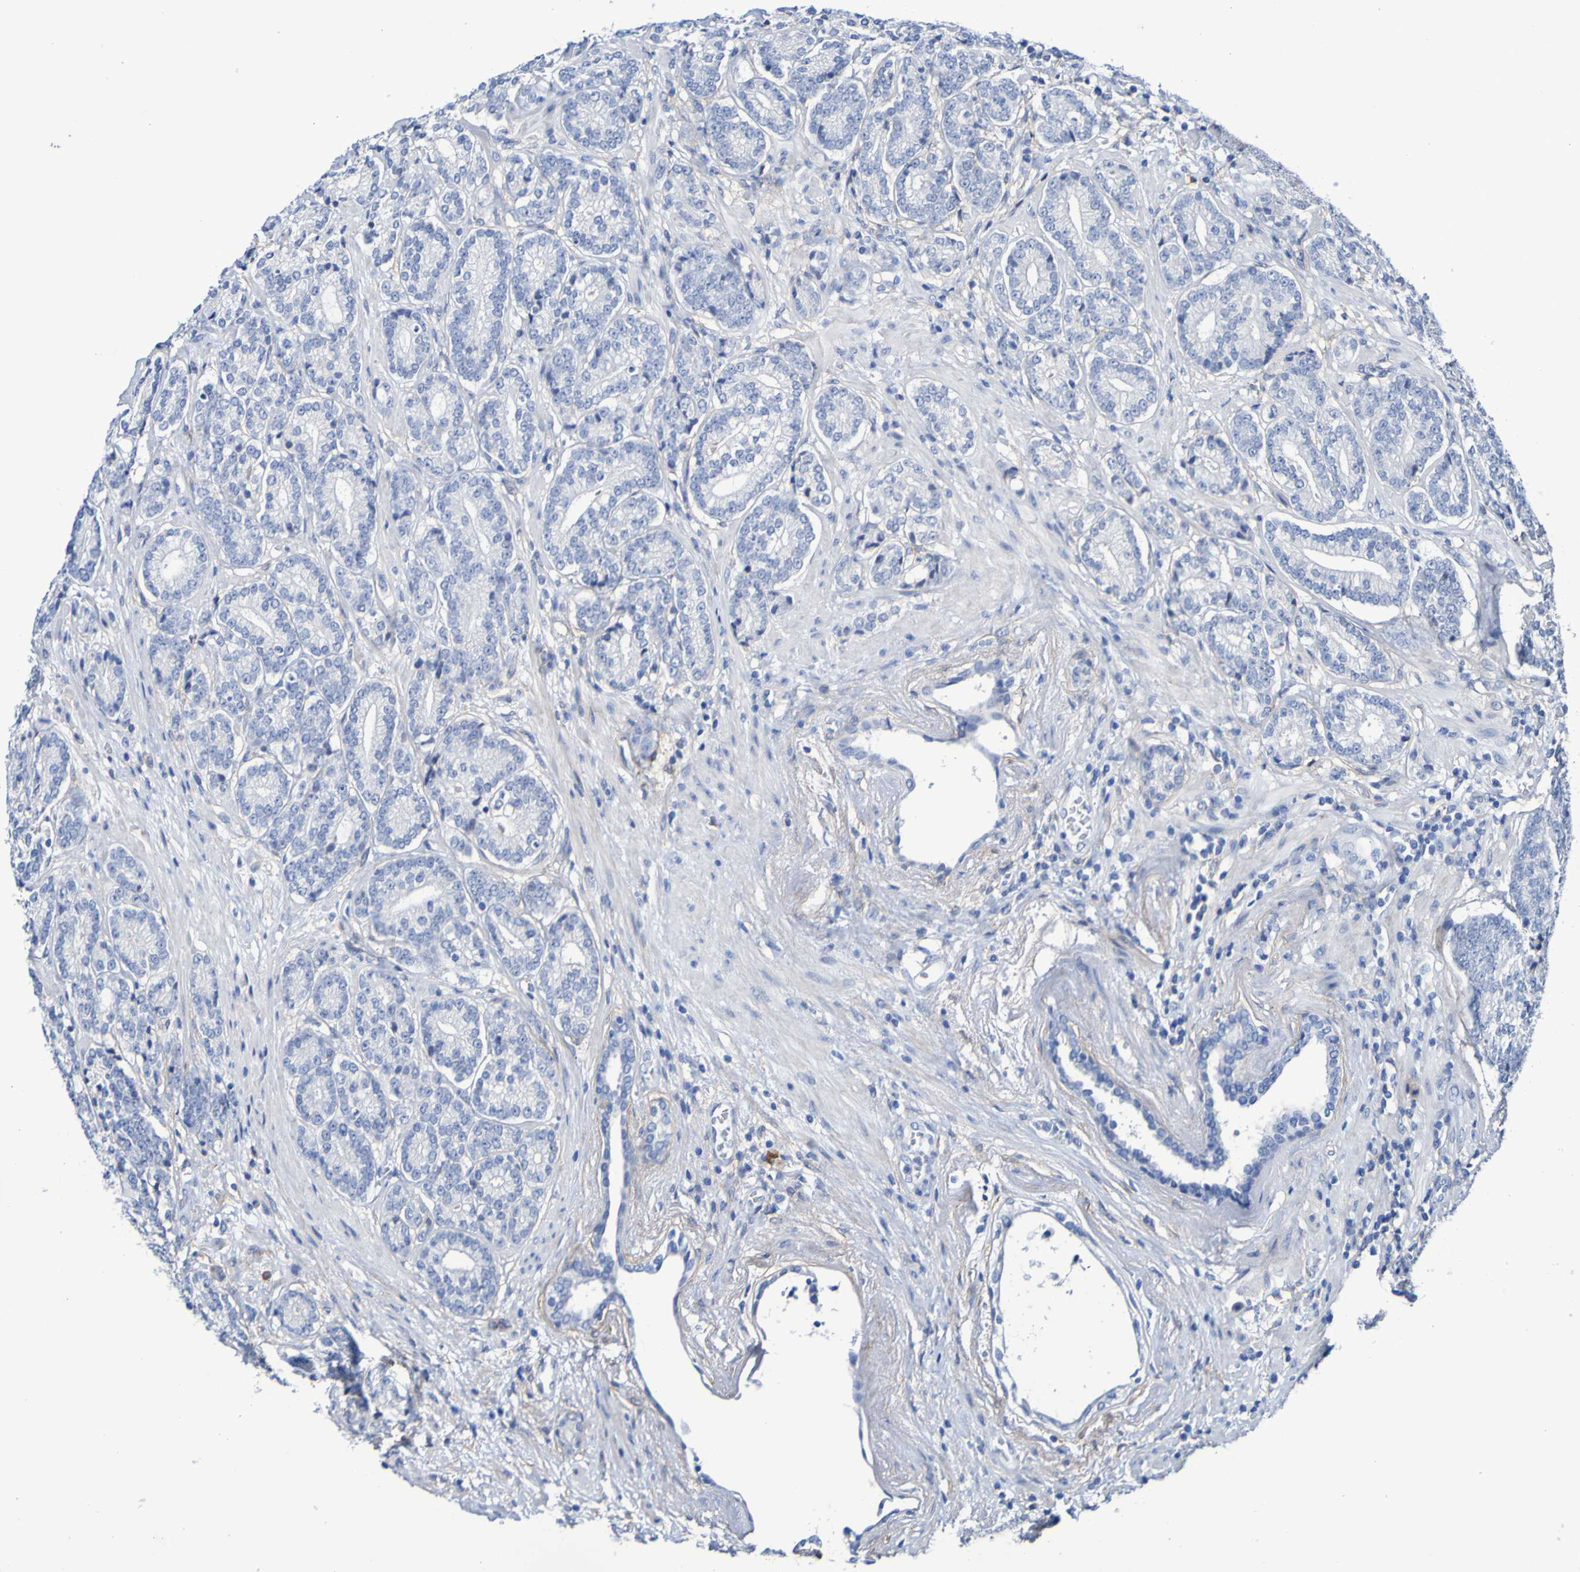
{"staining": {"intensity": "negative", "quantity": "none", "location": "none"}, "tissue": "prostate cancer", "cell_type": "Tumor cells", "image_type": "cancer", "snomed": [{"axis": "morphology", "description": "Adenocarcinoma, High grade"}, {"axis": "topography", "description": "Prostate"}], "caption": "DAB (3,3'-diaminobenzidine) immunohistochemical staining of prostate cancer (adenocarcinoma (high-grade)) demonstrates no significant expression in tumor cells.", "gene": "SGCB", "patient": {"sex": "male", "age": 61}}